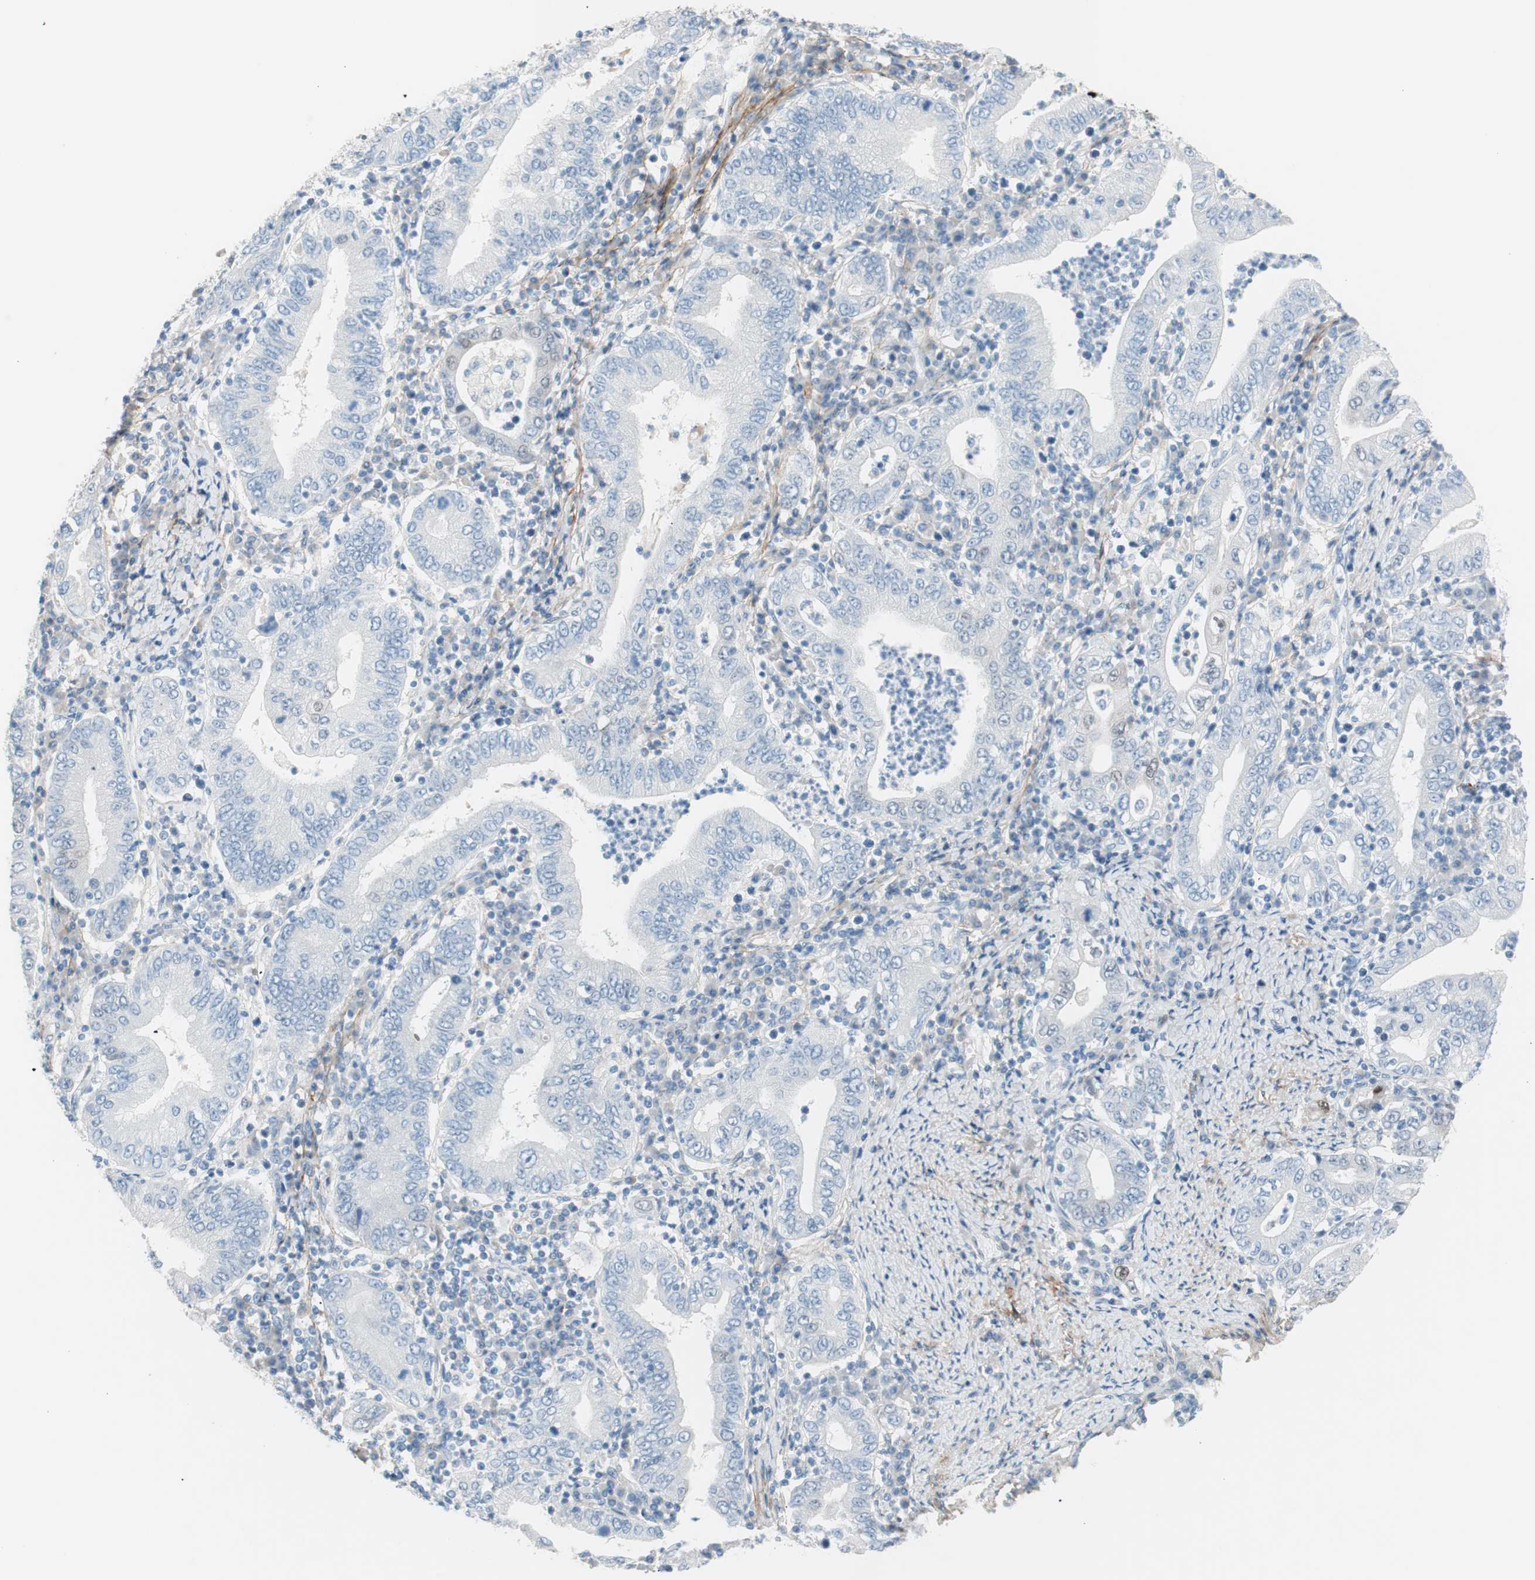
{"staining": {"intensity": "negative", "quantity": "none", "location": "none"}, "tissue": "stomach cancer", "cell_type": "Tumor cells", "image_type": "cancer", "snomed": [{"axis": "morphology", "description": "Normal tissue, NOS"}, {"axis": "morphology", "description": "Adenocarcinoma, NOS"}, {"axis": "topography", "description": "Esophagus"}, {"axis": "topography", "description": "Stomach, upper"}, {"axis": "topography", "description": "Peripheral nerve tissue"}], "caption": "The image shows no significant expression in tumor cells of stomach cancer (adenocarcinoma). (DAB IHC, high magnification).", "gene": "FOSL1", "patient": {"sex": "male", "age": 62}}